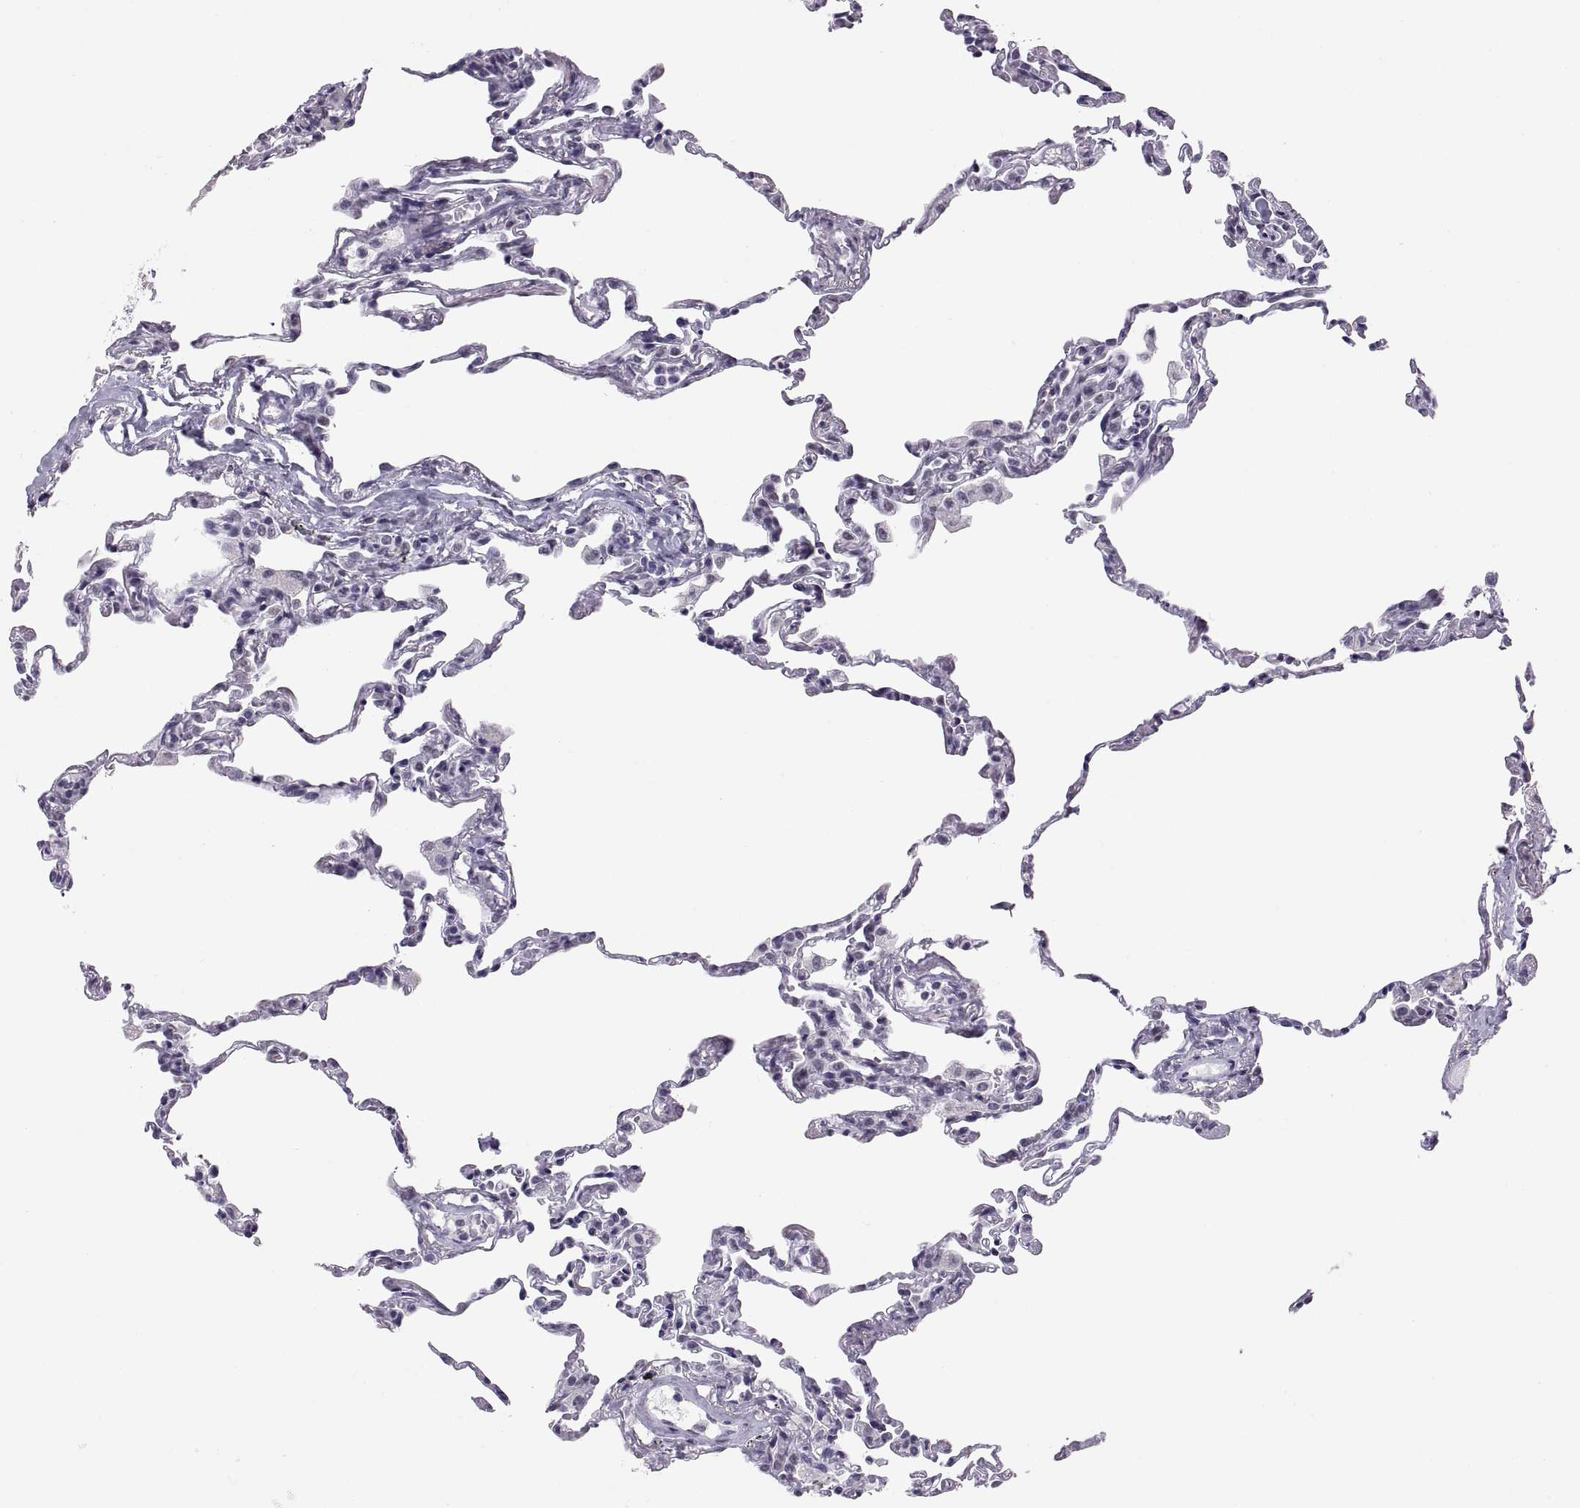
{"staining": {"intensity": "negative", "quantity": "none", "location": "none"}, "tissue": "lung", "cell_type": "Alveolar cells", "image_type": "normal", "snomed": [{"axis": "morphology", "description": "Normal tissue, NOS"}, {"axis": "topography", "description": "Lung"}], "caption": "Alveolar cells are negative for protein expression in unremarkable human lung. (DAB (3,3'-diaminobenzidine) IHC, high magnification).", "gene": "CARTPT", "patient": {"sex": "female", "age": 57}}